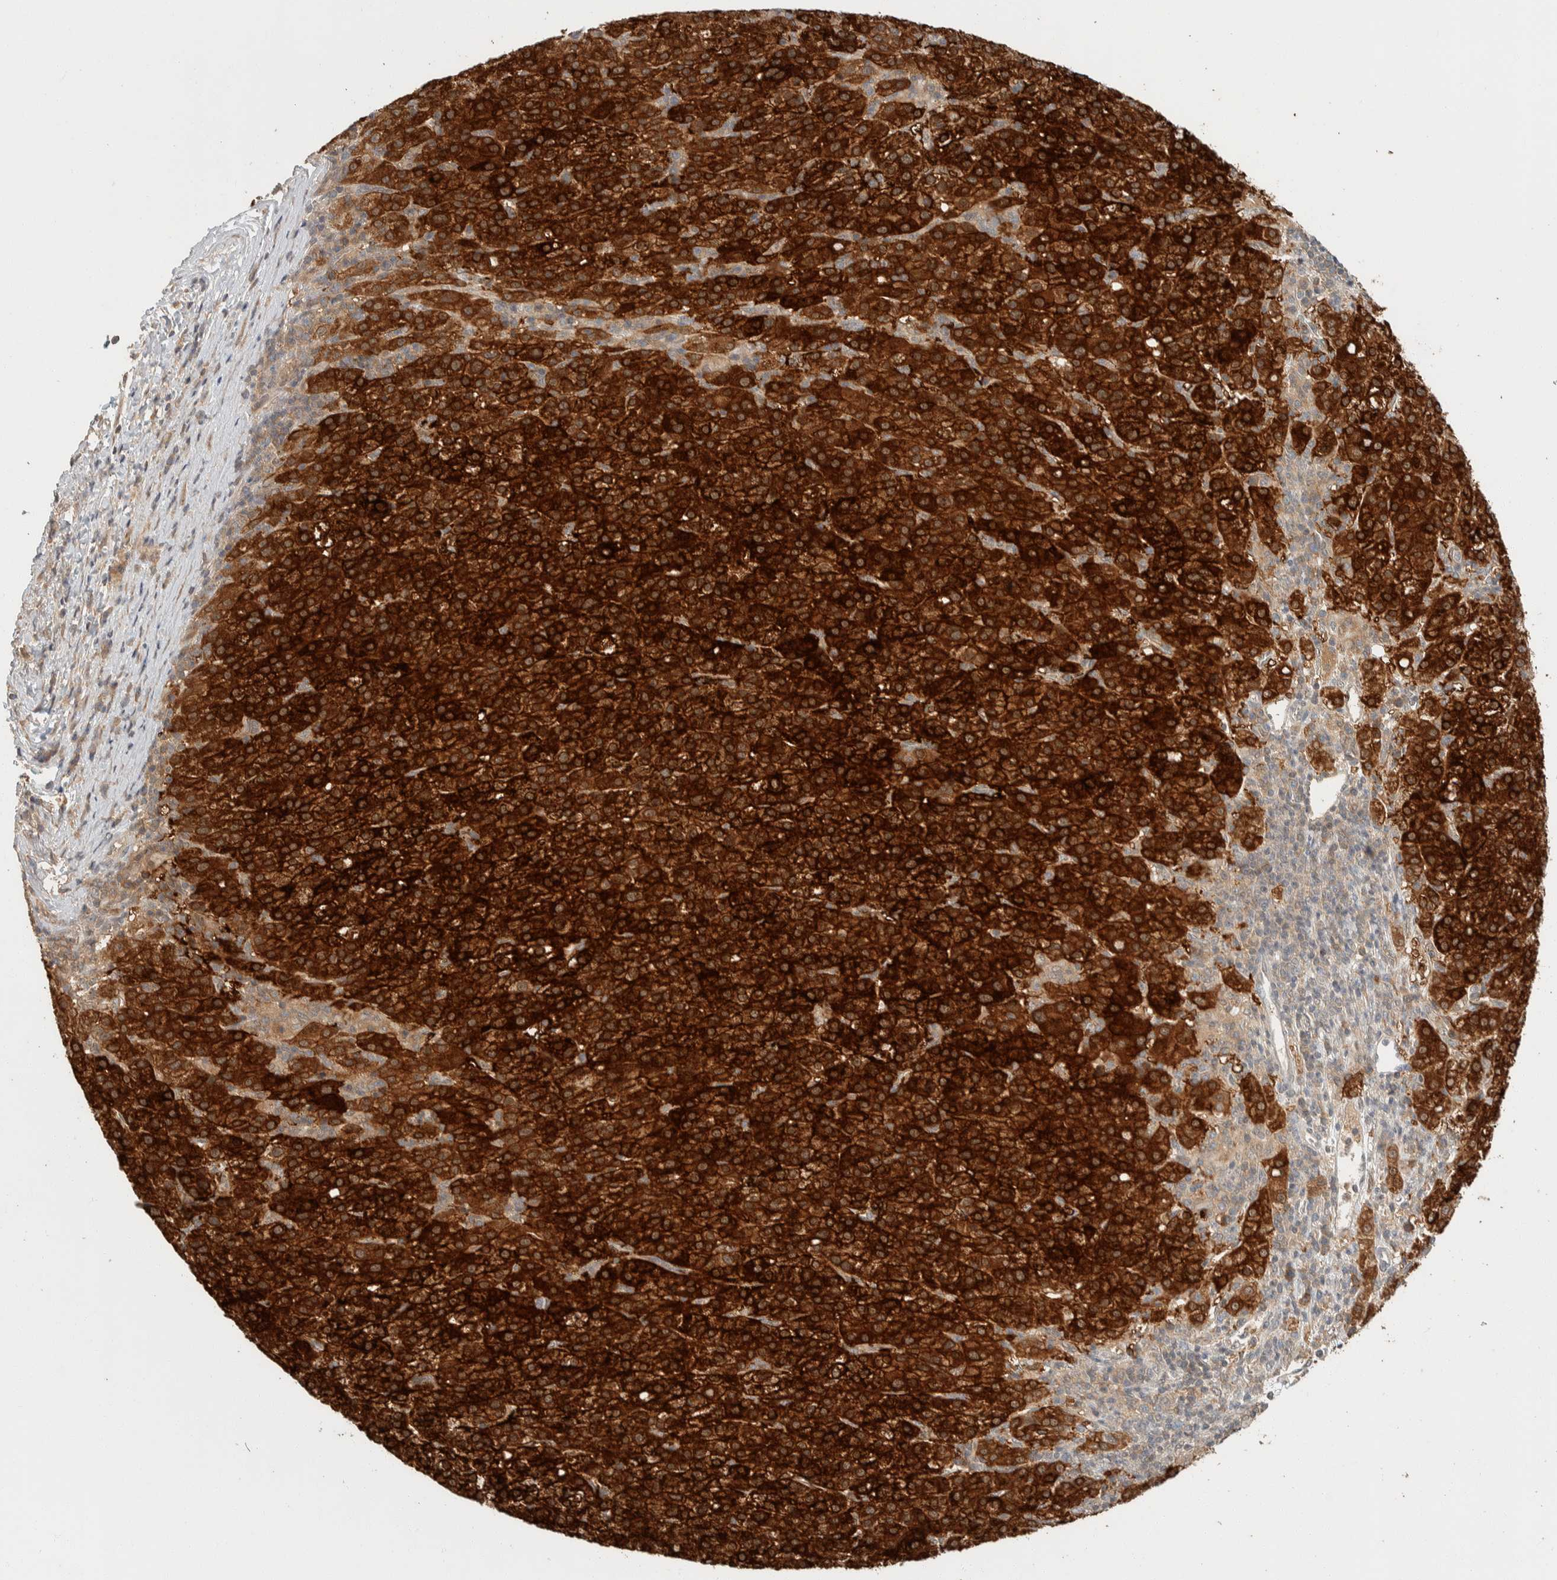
{"staining": {"intensity": "strong", "quantity": ">75%", "location": "cytoplasmic/membranous"}, "tissue": "liver cancer", "cell_type": "Tumor cells", "image_type": "cancer", "snomed": [{"axis": "morphology", "description": "Carcinoma, Hepatocellular, NOS"}, {"axis": "topography", "description": "Liver"}], "caption": "Immunohistochemical staining of liver hepatocellular carcinoma reveals strong cytoplasmic/membranous protein positivity in about >75% of tumor cells. The staining is performed using DAB (3,3'-diaminobenzidine) brown chromogen to label protein expression. The nuclei are counter-stained blue using hematoxylin.", "gene": "ZNF567", "patient": {"sex": "female", "age": 58}}